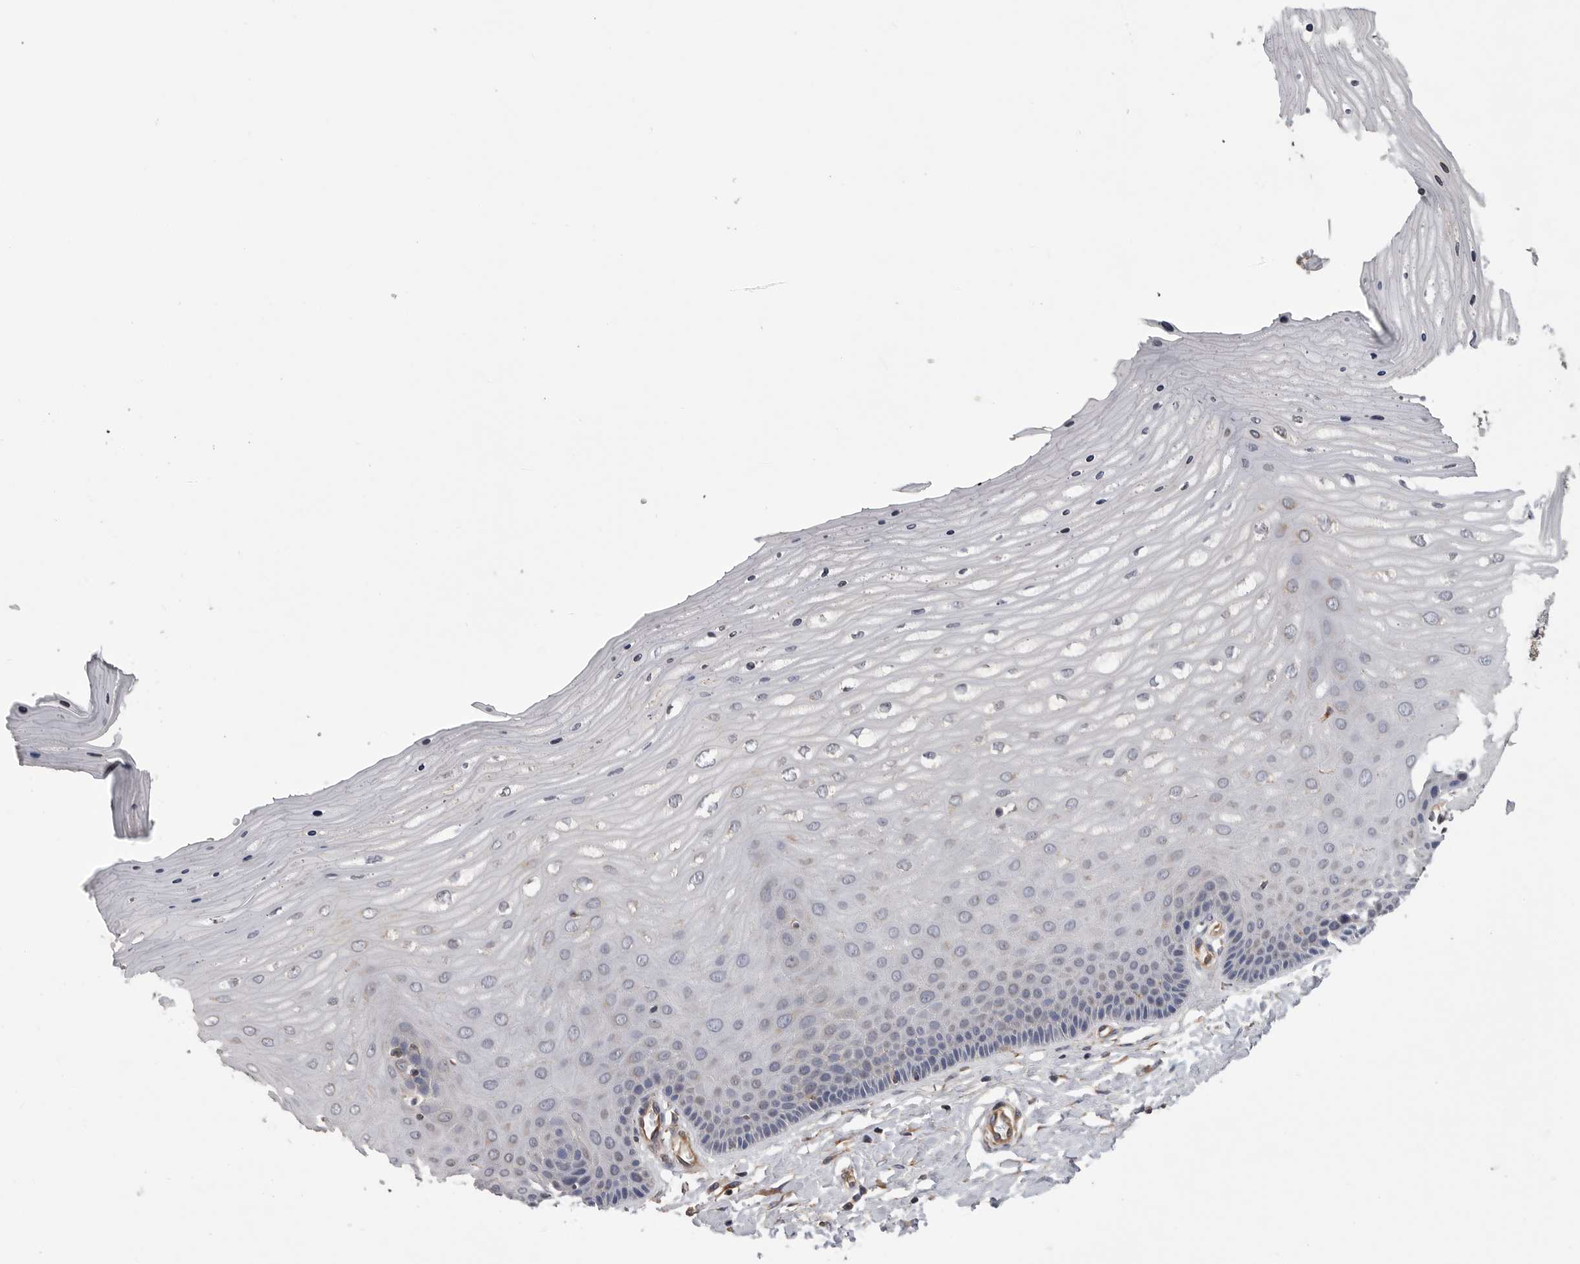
{"staining": {"intensity": "moderate", "quantity": ">75%", "location": "cytoplasmic/membranous"}, "tissue": "cervix", "cell_type": "Glandular cells", "image_type": "normal", "snomed": [{"axis": "morphology", "description": "Normal tissue, NOS"}, {"axis": "topography", "description": "Cervix"}], "caption": "Cervix stained with a brown dye demonstrates moderate cytoplasmic/membranous positive positivity in about >75% of glandular cells.", "gene": "OXR1", "patient": {"sex": "female", "age": 55}}